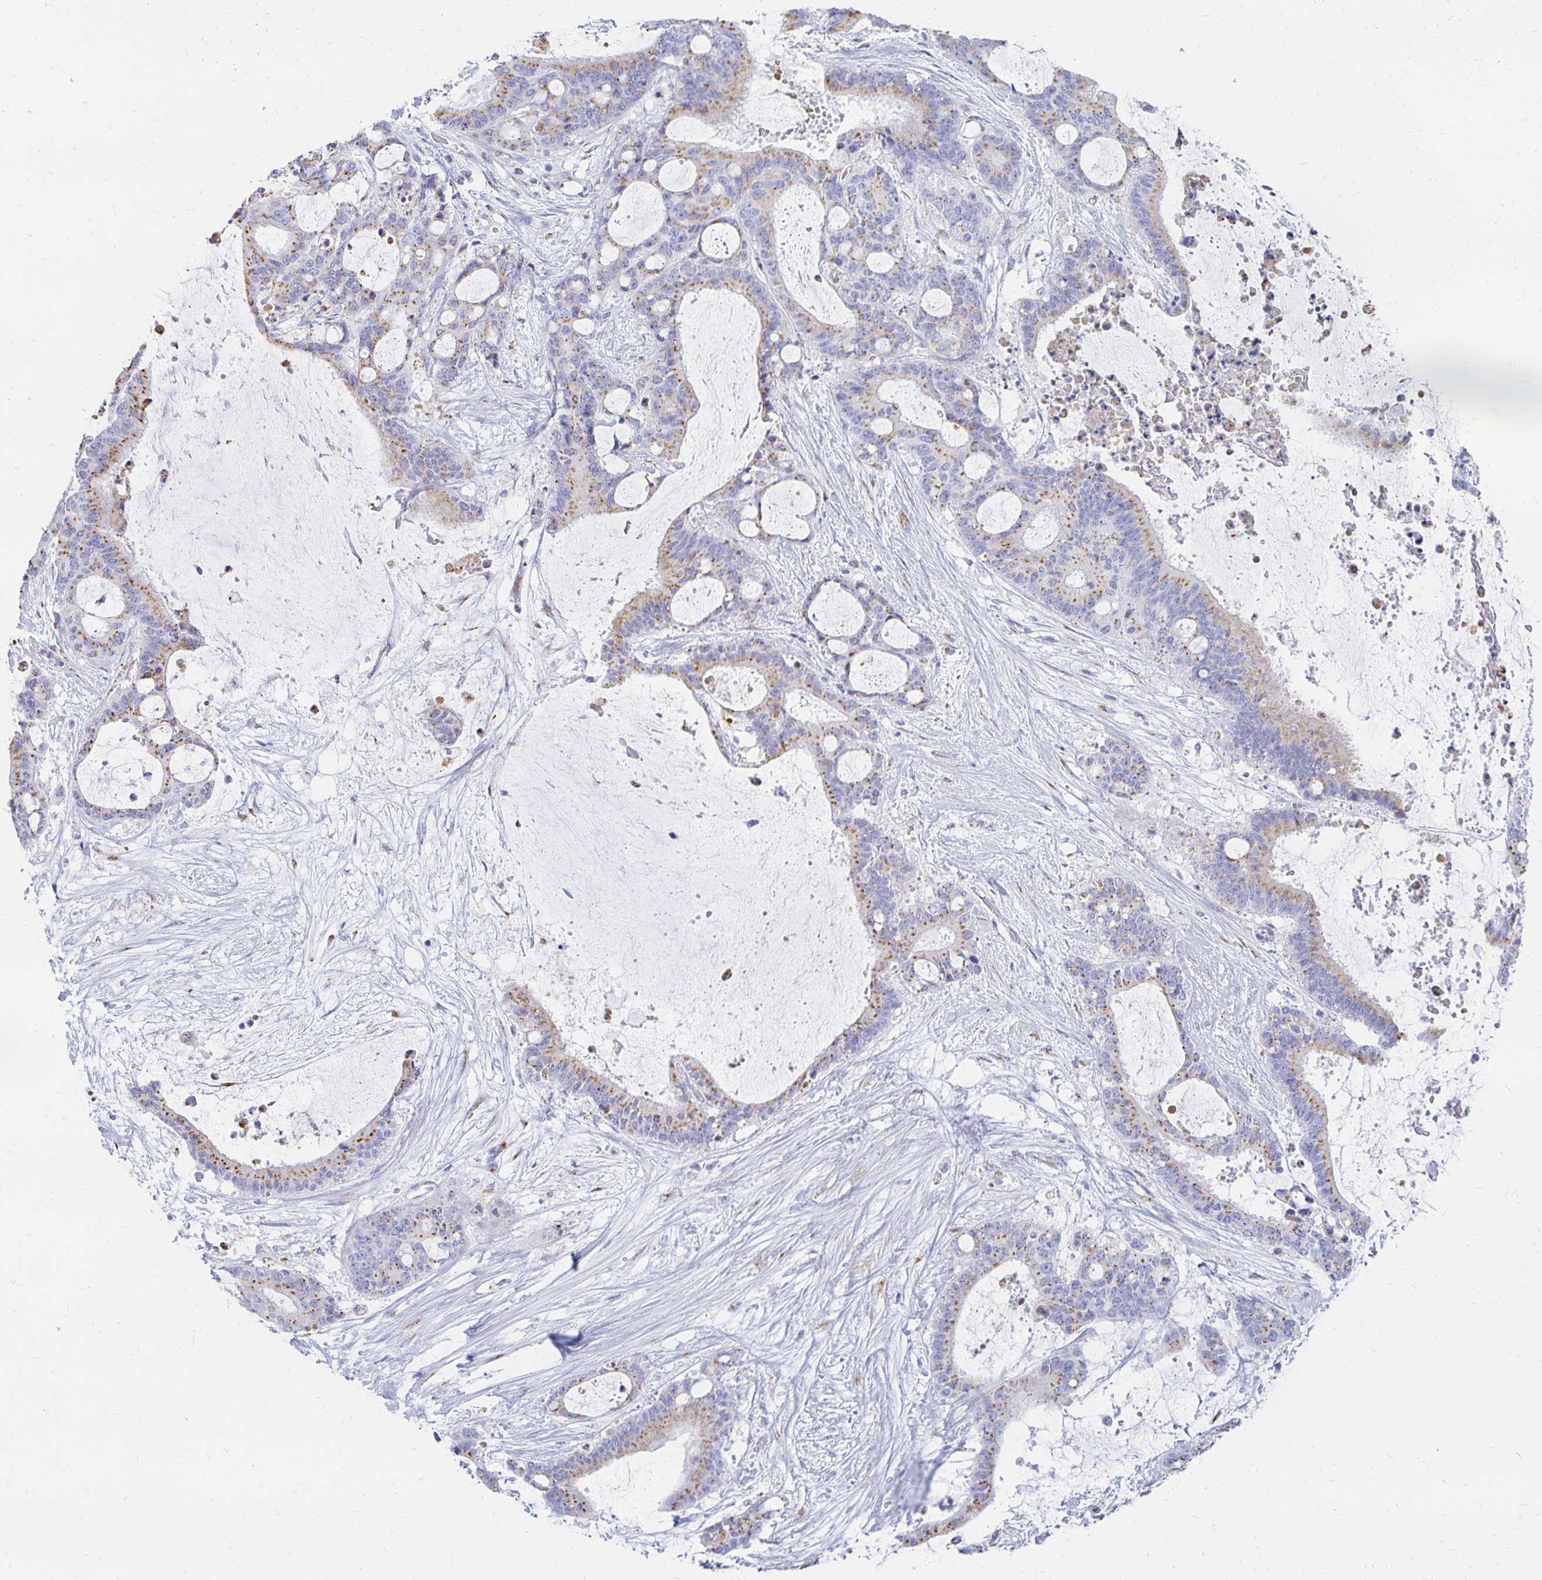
{"staining": {"intensity": "moderate", "quantity": ">75%", "location": "cytoplasmic/membranous"}, "tissue": "liver cancer", "cell_type": "Tumor cells", "image_type": "cancer", "snomed": [{"axis": "morphology", "description": "Normal tissue, NOS"}, {"axis": "morphology", "description": "Cholangiocarcinoma"}, {"axis": "topography", "description": "Liver"}, {"axis": "topography", "description": "Peripheral nerve tissue"}], "caption": "A micrograph of liver cancer stained for a protein exhibits moderate cytoplasmic/membranous brown staining in tumor cells. (Stains: DAB in brown, nuclei in blue, Microscopy: brightfield microscopy at high magnification).", "gene": "PAGE4", "patient": {"sex": "female", "age": 73}}